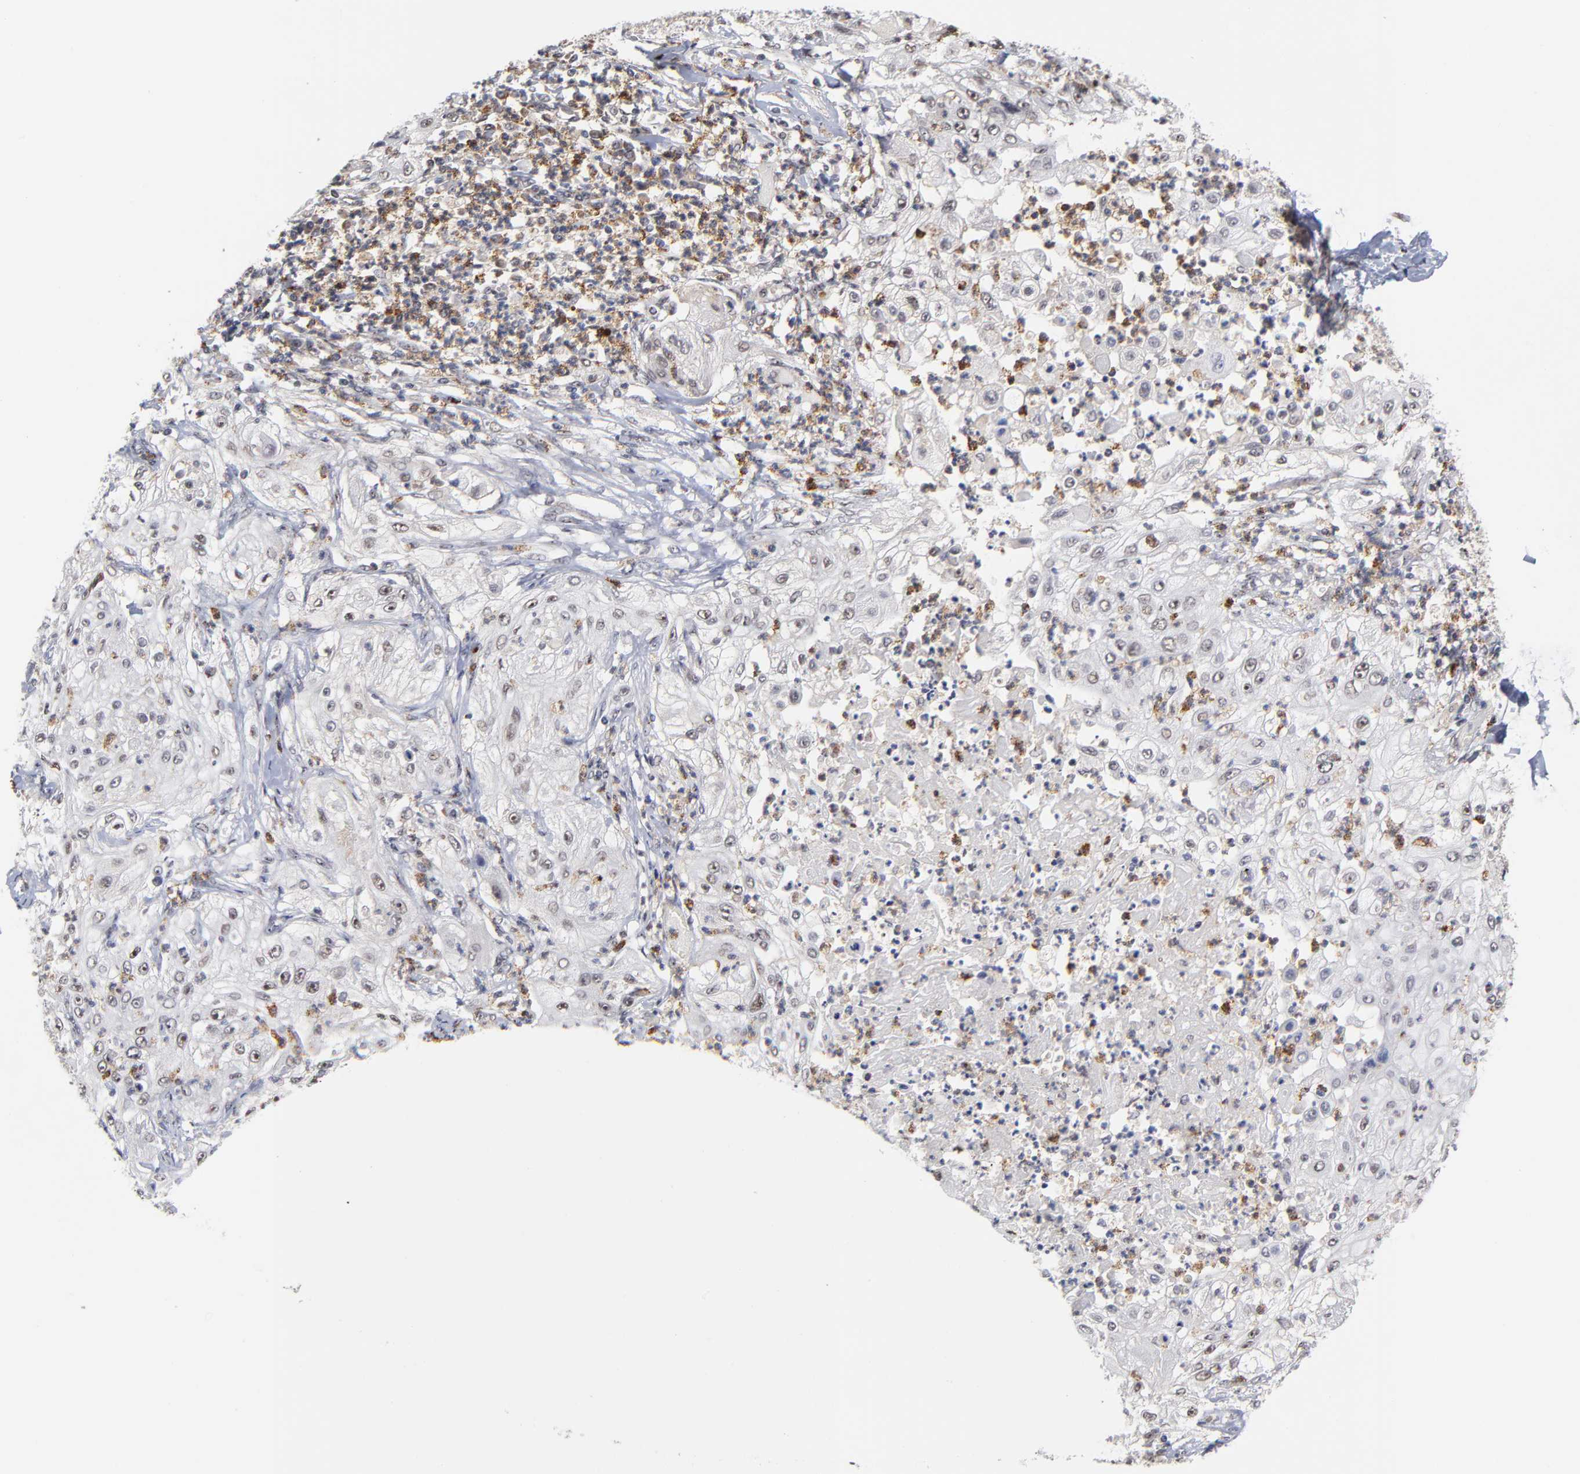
{"staining": {"intensity": "negative", "quantity": "none", "location": "none"}, "tissue": "lung cancer", "cell_type": "Tumor cells", "image_type": "cancer", "snomed": [{"axis": "morphology", "description": "Inflammation, NOS"}, {"axis": "morphology", "description": "Squamous cell carcinoma, NOS"}, {"axis": "topography", "description": "Lymph node"}, {"axis": "topography", "description": "Soft tissue"}, {"axis": "topography", "description": "Lung"}], "caption": "The micrograph reveals no significant positivity in tumor cells of lung cancer.", "gene": "ZNF419", "patient": {"sex": "male", "age": 66}}